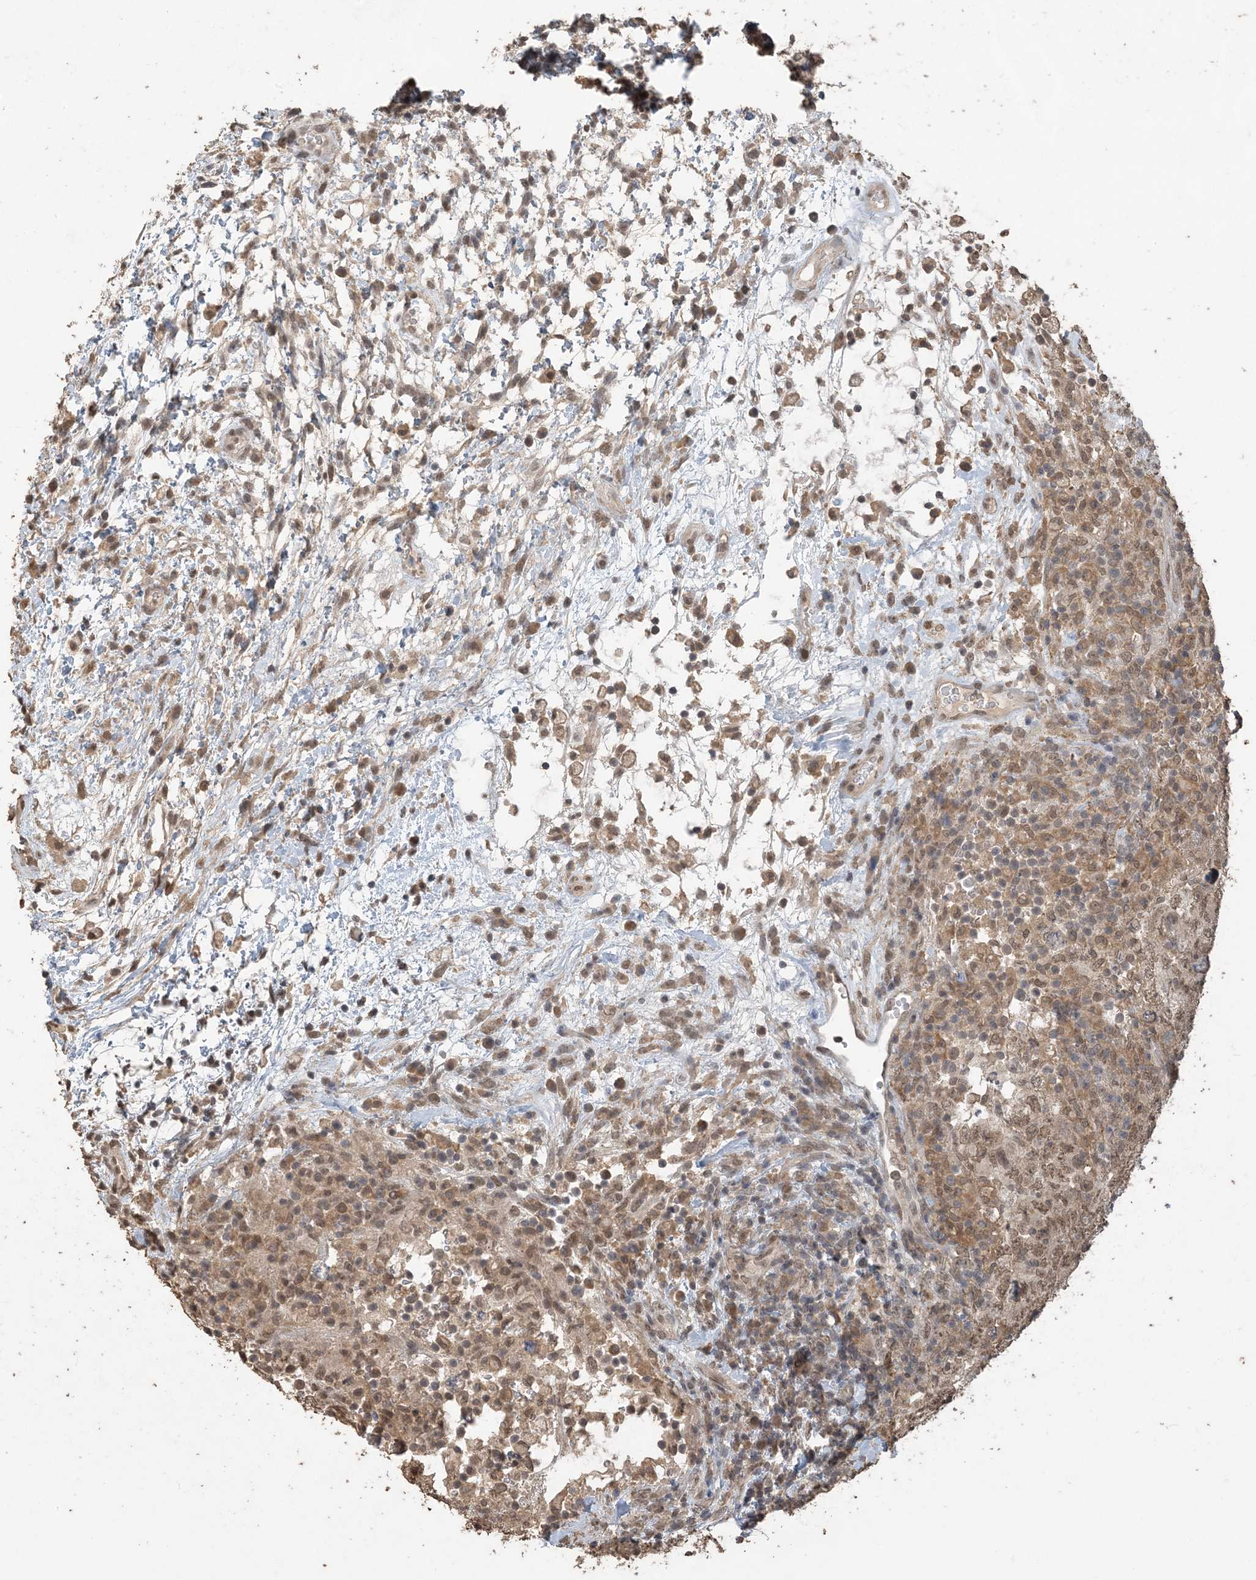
{"staining": {"intensity": "moderate", "quantity": ">75%", "location": "nuclear"}, "tissue": "testis cancer", "cell_type": "Tumor cells", "image_type": "cancer", "snomed": [{"axis": "morphology", "description": "Carcinoma, Embryonal, NOS"}, {"axis": "topography", "description": "Testis"}], "caption": "Immunohistochemical staining of testis embryonal carcinoma shows medium levels of moderate nuclear positivity in approximately >75% of tumor cells.", "gene": "ZC3H12A", "patient": {"sex": "male", "age": 37}}